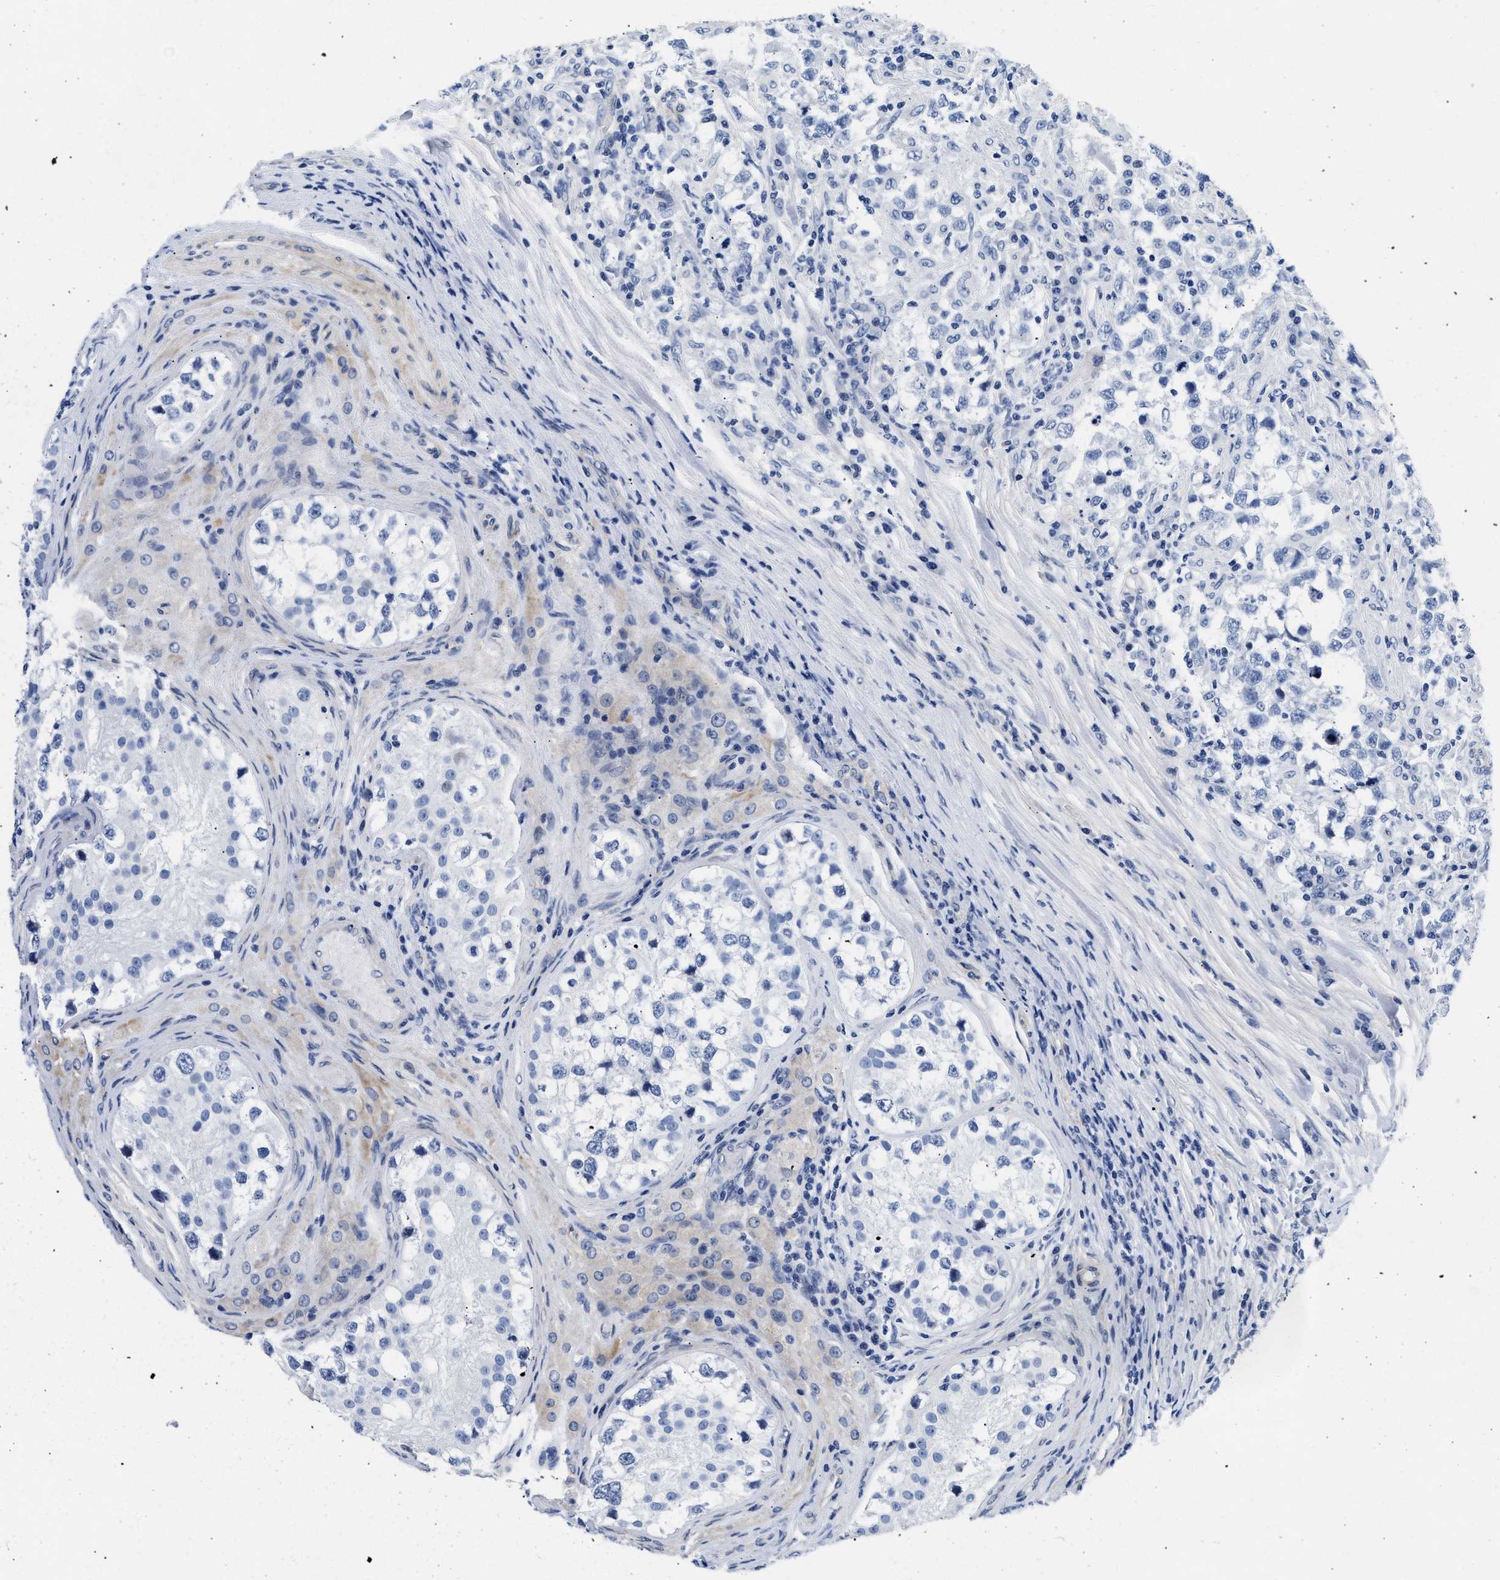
{"staining": {"intensity": "negative", "quantity": "none", "location": "none"}, "tissue": "testis cancer", "cell_type": "Tumor cells", "image_type": "cancer", "snomed": [{"axis": "morphology", "description": "Carcinoma, Embryonal, NOS"}, {"axis": "topography", "description": "Testis"}], "caption": "This is an IHC image of embryonal carcinoma (testis). There is no expression in tumor cells.", "gene": "TRIM29", "patient": {"sex": "male", "age": 21}}